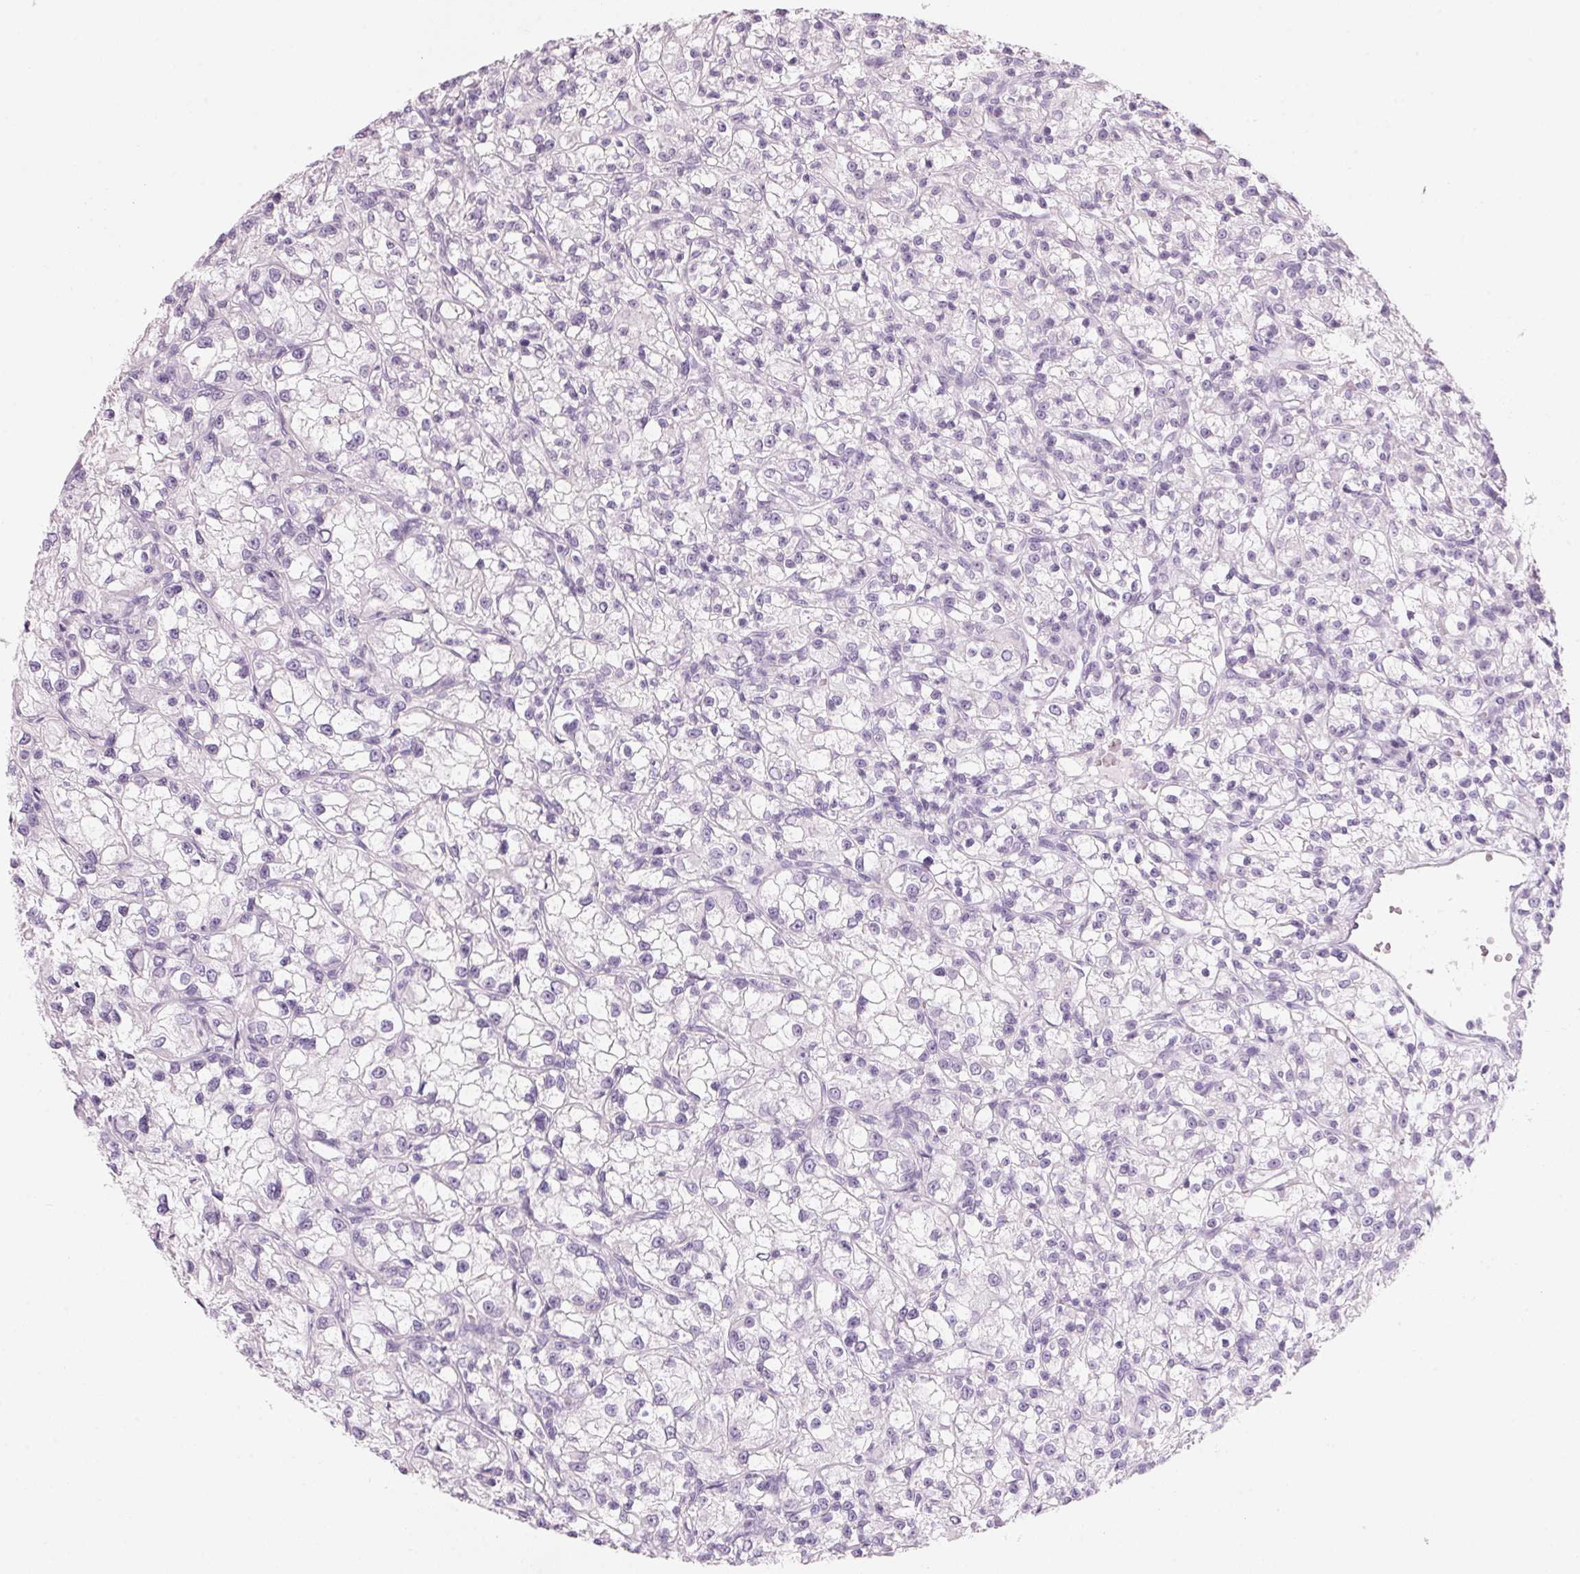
{"staining": {"intensity": "negative", "quantity": "none", "location": "none"}, "tissue": "renal cancer", "cell_type": "Tumor cells", "image_type": "cancer", "snomed": [{"axis": "morphology", "description": "Adenocarcinoma, NOS"}, {"axis": "topography", "description": "Kidney"}], "caption": "High power microscopy micrograph of an immunohistochemistry (IHC) photomicrograph of renal cancer (adenocarcinoma), revealing no significant positivity in tumor cells.", "gene": "ADAM20", "patient": {"sex": "female", "age": 59}}